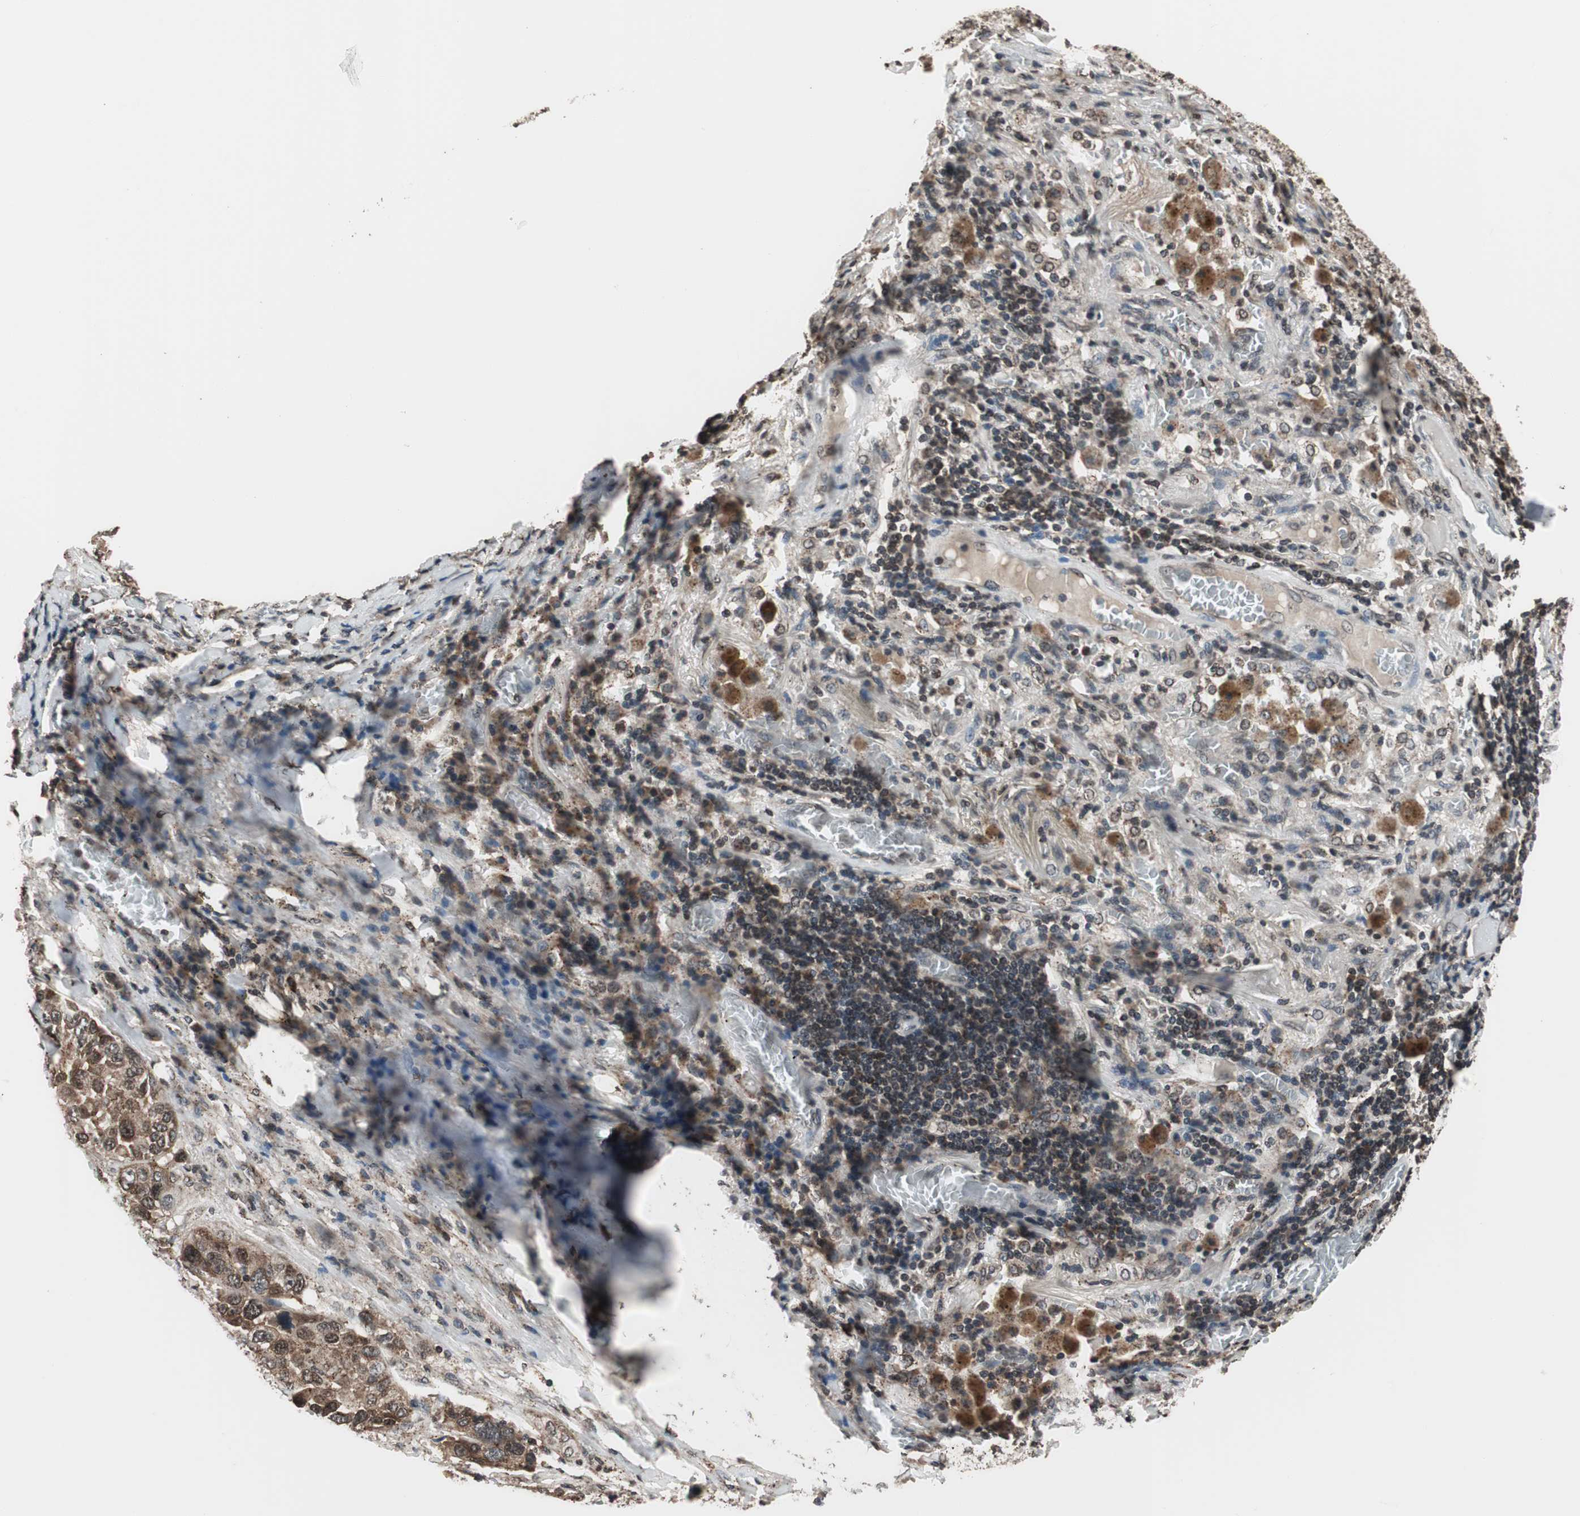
{"staining": {"intensity": "moderate", "quantity": ">75%", "location": "cytoplasmic/membranous"}, "tissue": "lung cancer", "cell_type": "Tumor cells", "image_type": "cancer", "snomed": [{"axis": "morphology", "description": "Squamous cell carcinoma, NOS"}, {"axis": "topography", "description": "Lung"}], "caption": "An IHC histopathology image of tumor tissue is shown. Protein staining in brown labels moderate cytoplasmic/membranous positivity in lung cancer (squamous cell carcinoma) within tumor cells.", "gene": "RFC1", "patient": {"sex": "male", "age": 57}}